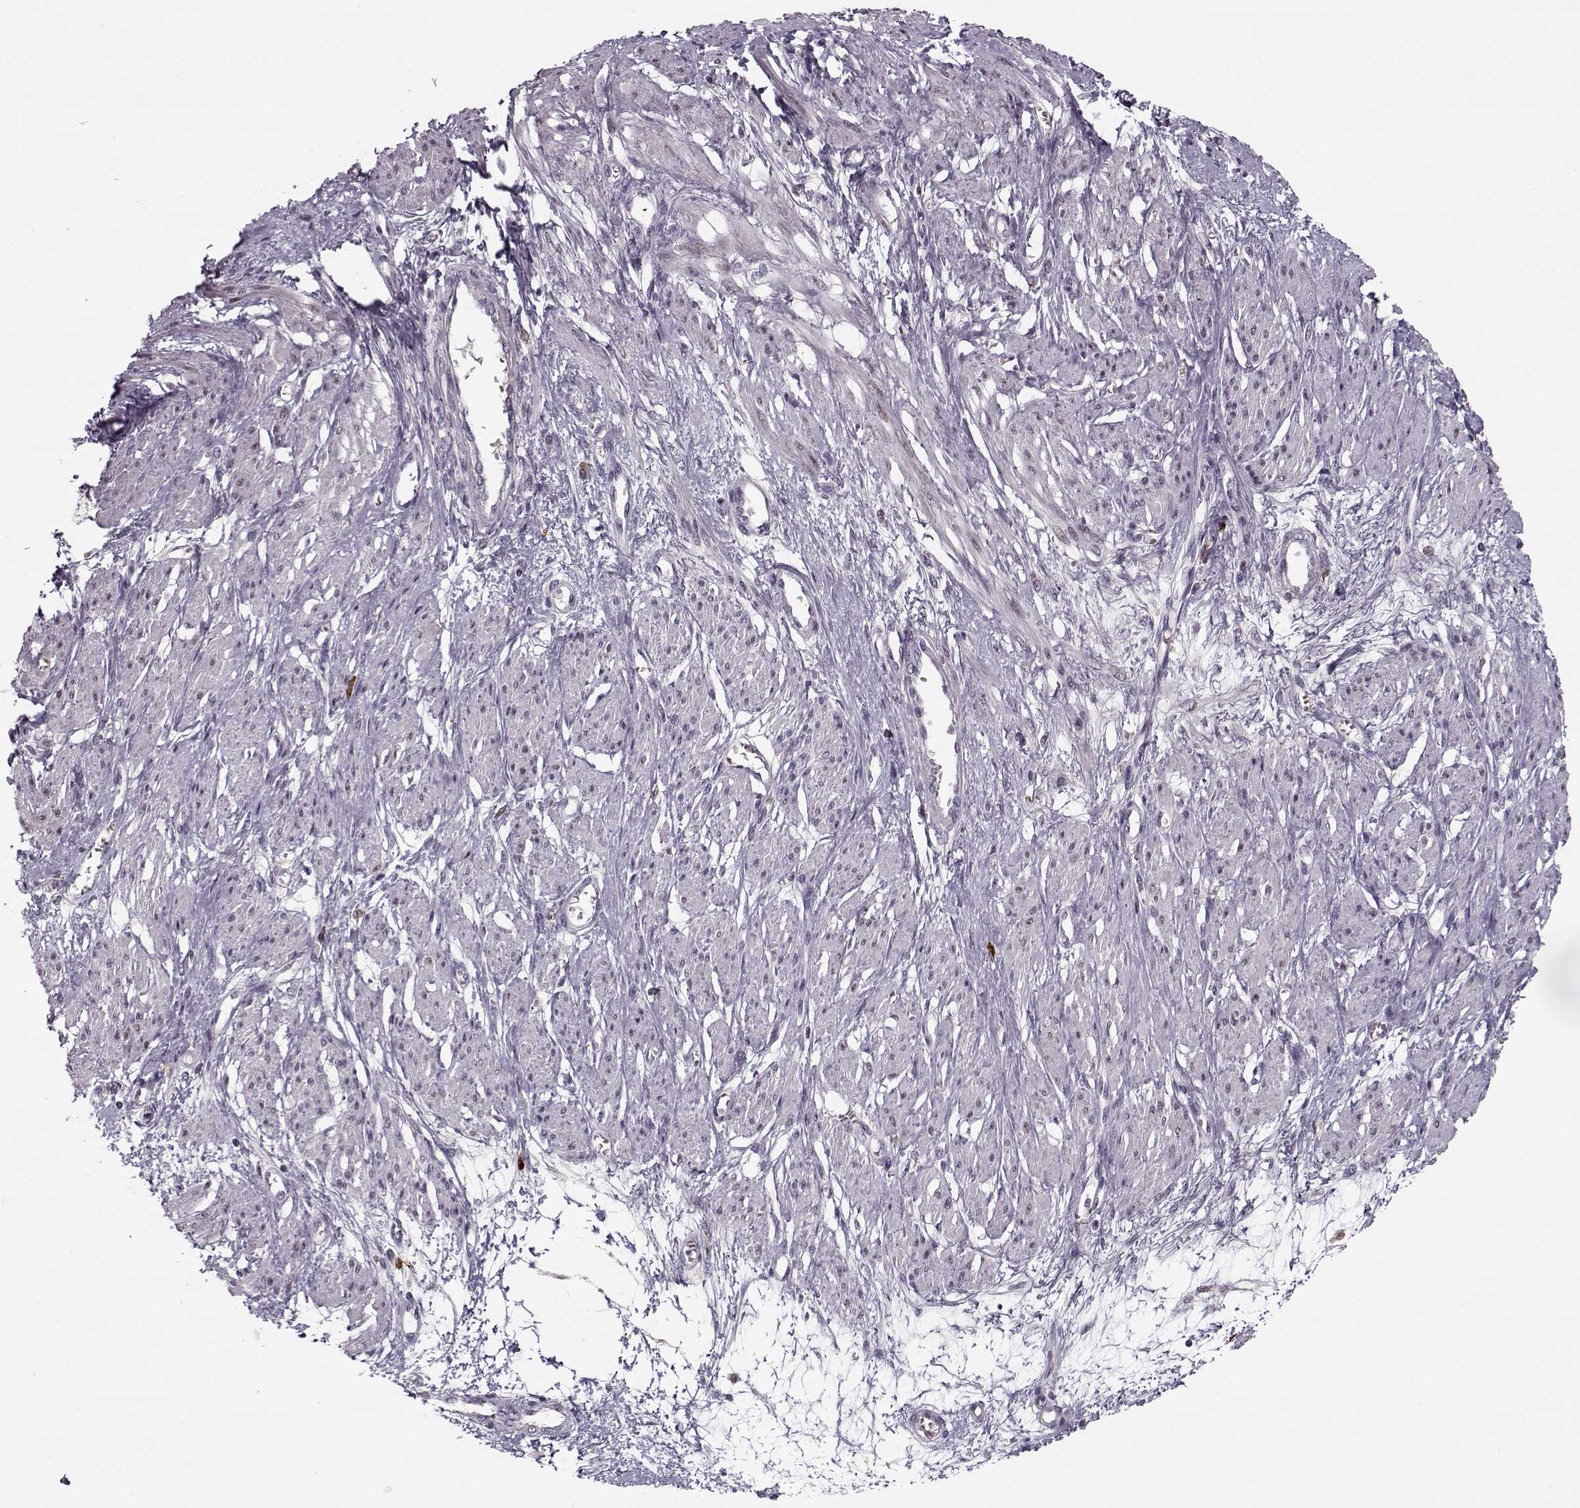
{"staining": {"intensity": "negative", "quantity": "none", "location": "none"}, "tissue": "smooth muscle", "cell_type": "Smooth muscle cells", "image_type": "normal", "snomed": [{"axis": "morphology", "description": "Normal tissue, NOS"}, {"axis": "topography", "description": "Smooth muscle"}, {"axis": "topography", "description": "Uterus"}], "caption": "Immunohistochemistry (IHC) of unremarkable smooth muscle exhibits no staining in smooth muscle cells.", "gene": "DNAI3", "patient": {"sex": "female", "age": 39}}